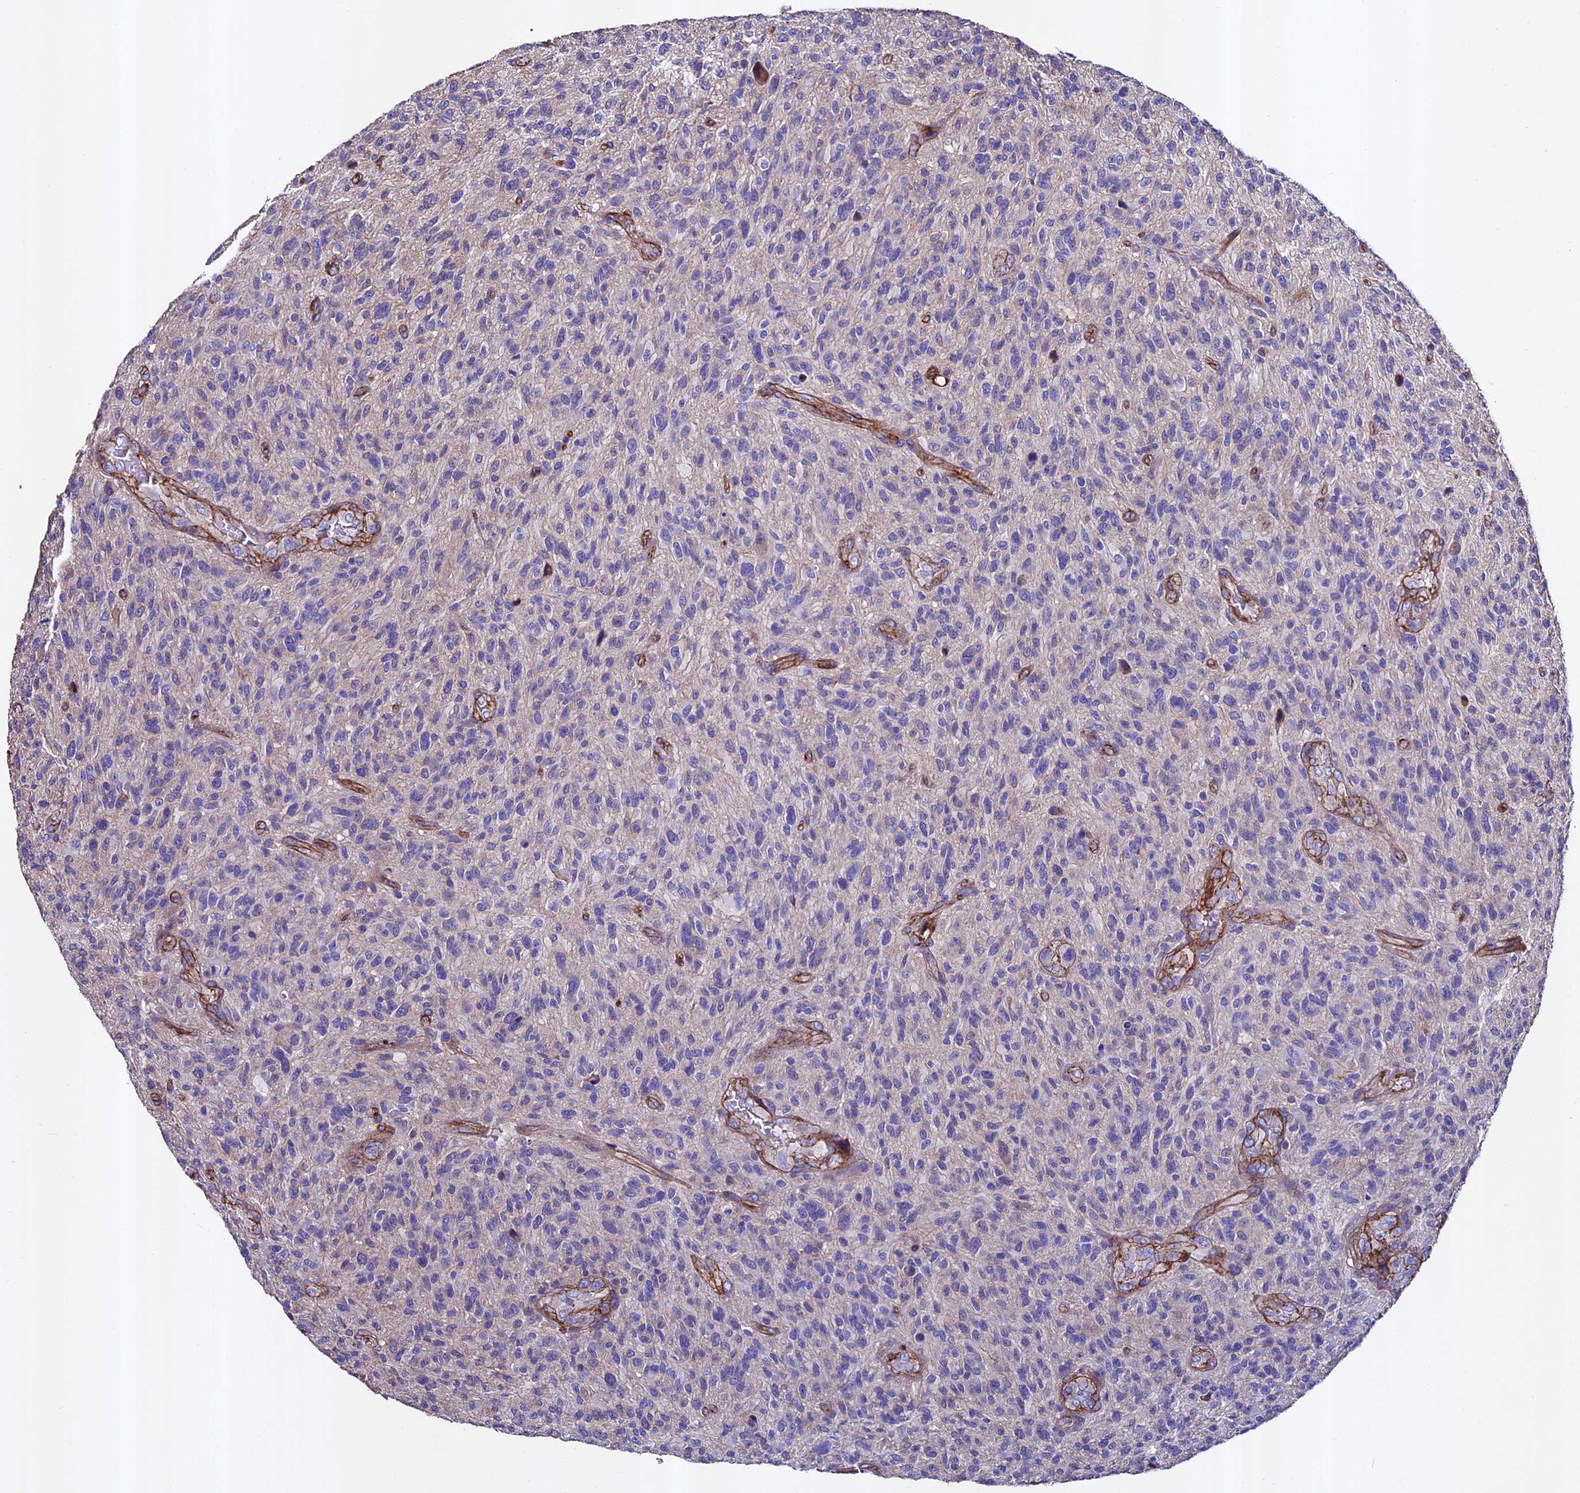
{"staining": {"intensity": "negative", "quantity": "none", "location": "none"}, "tissue": "glioma", "cell_type": "Tumor cells", "image_type": "cancer", "snomed": [{"axis": "morphology", "description": "Glioma, malignant, High grade"}, {"axis": "topography", "description": "Brain"}], "caption": "Tumor cells are negative for brown protein staining in high-grade glioma (malignant). The staining is performed using DAB brown chromogen with nuclei counter-stained in using hematoxylin.", "gene": "EVA1B", "patient": {"sex": "male", "age": 47}}